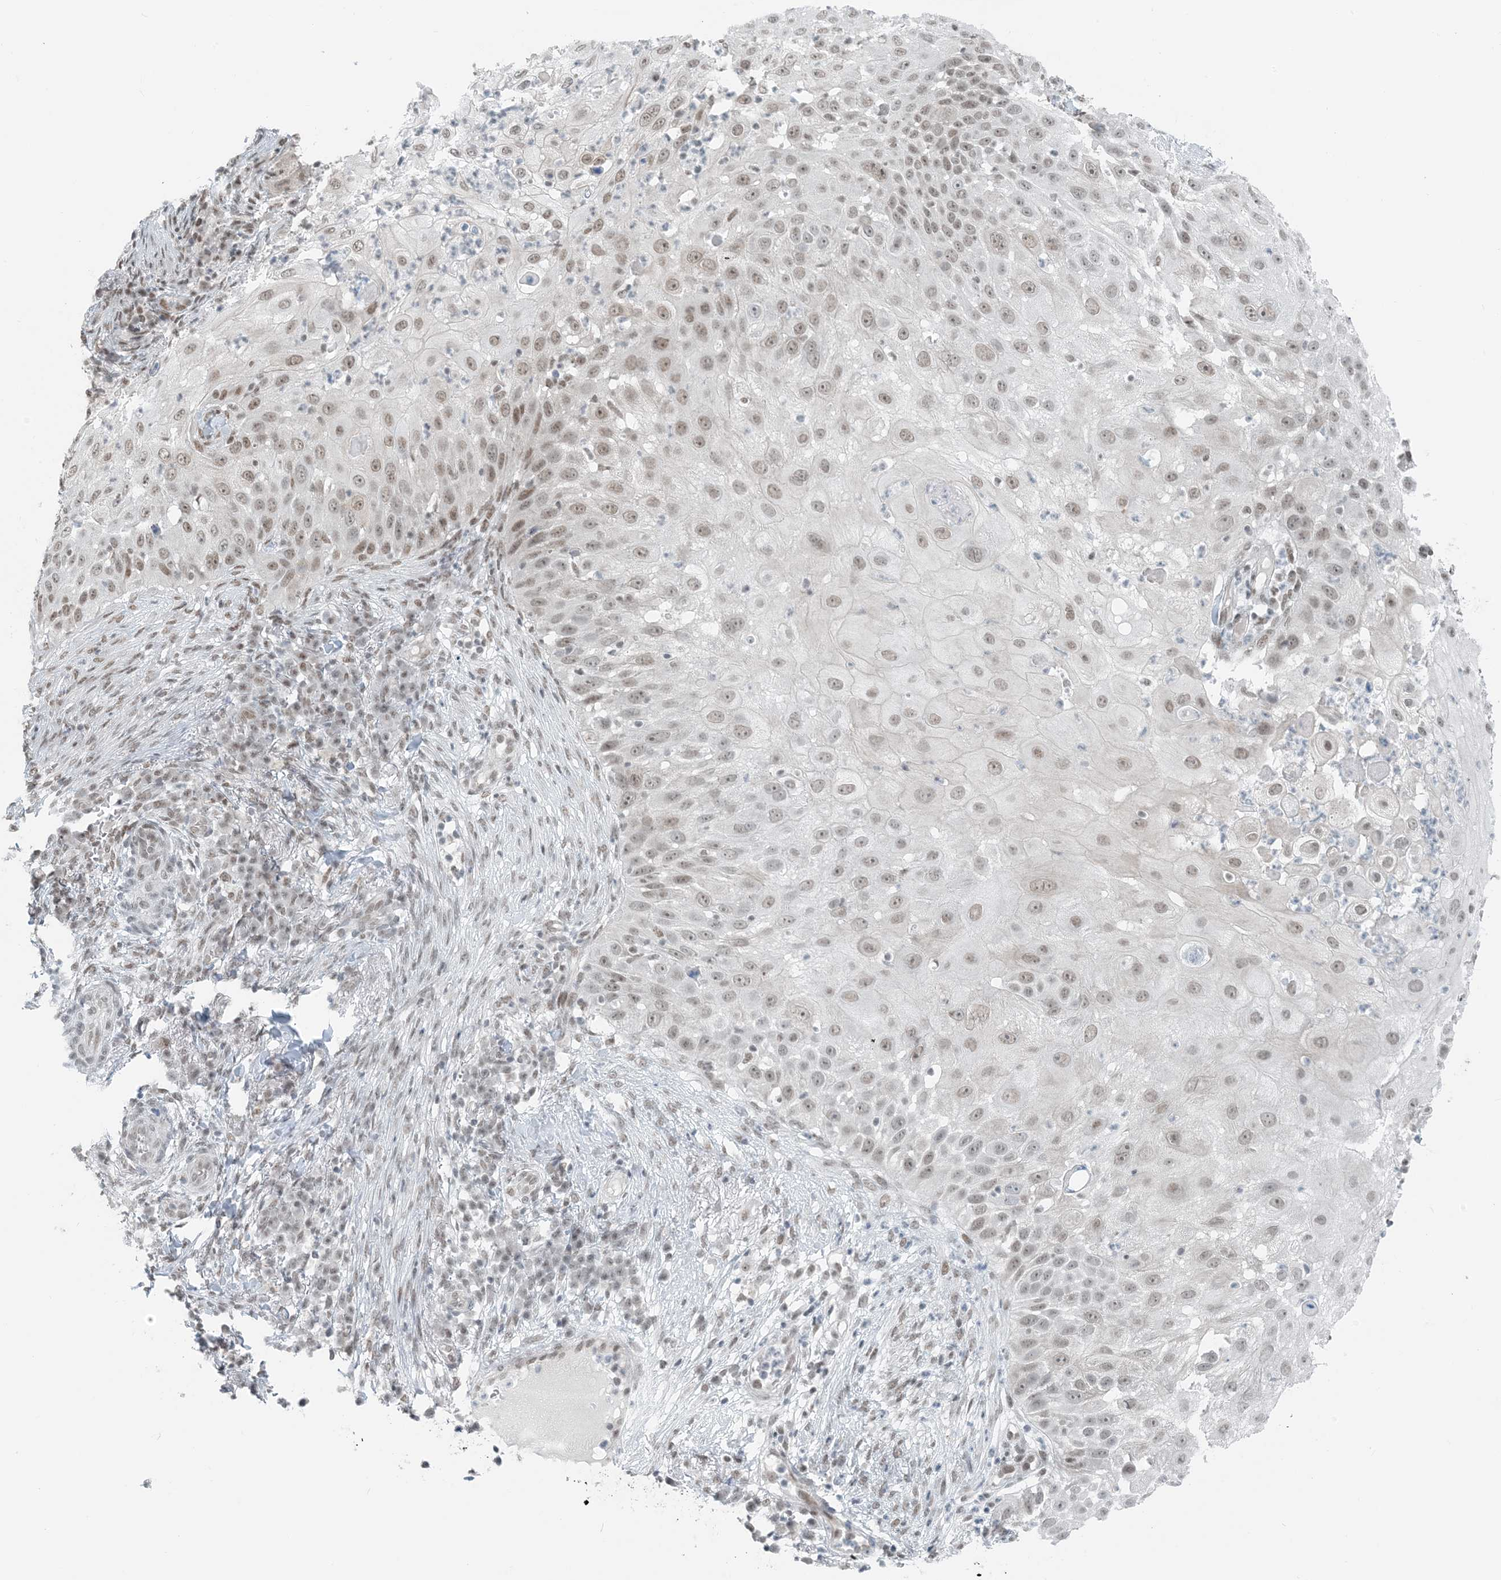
{"staining": {"intensity": "moderate", "quantity": "25%-75%", "location": "nuclear"}, "tissue": "skin cancer", "cell_type": "Tumor cells", "image_type": "cancer", "snomed": [{"axis": "morphology", "description": "Squamous cell carcinoma, NOS"}, {"axis": "topography", "description": "Skin"}], "caption": "Brown immunohistochemical staining in human skin cancer (squamous cell carcinoma) shows moderate nuclear expression in approximately 25%-75% of tumor cells.", "gene": "ZNF500", "patient": {"sex": "female", "age": 44}}